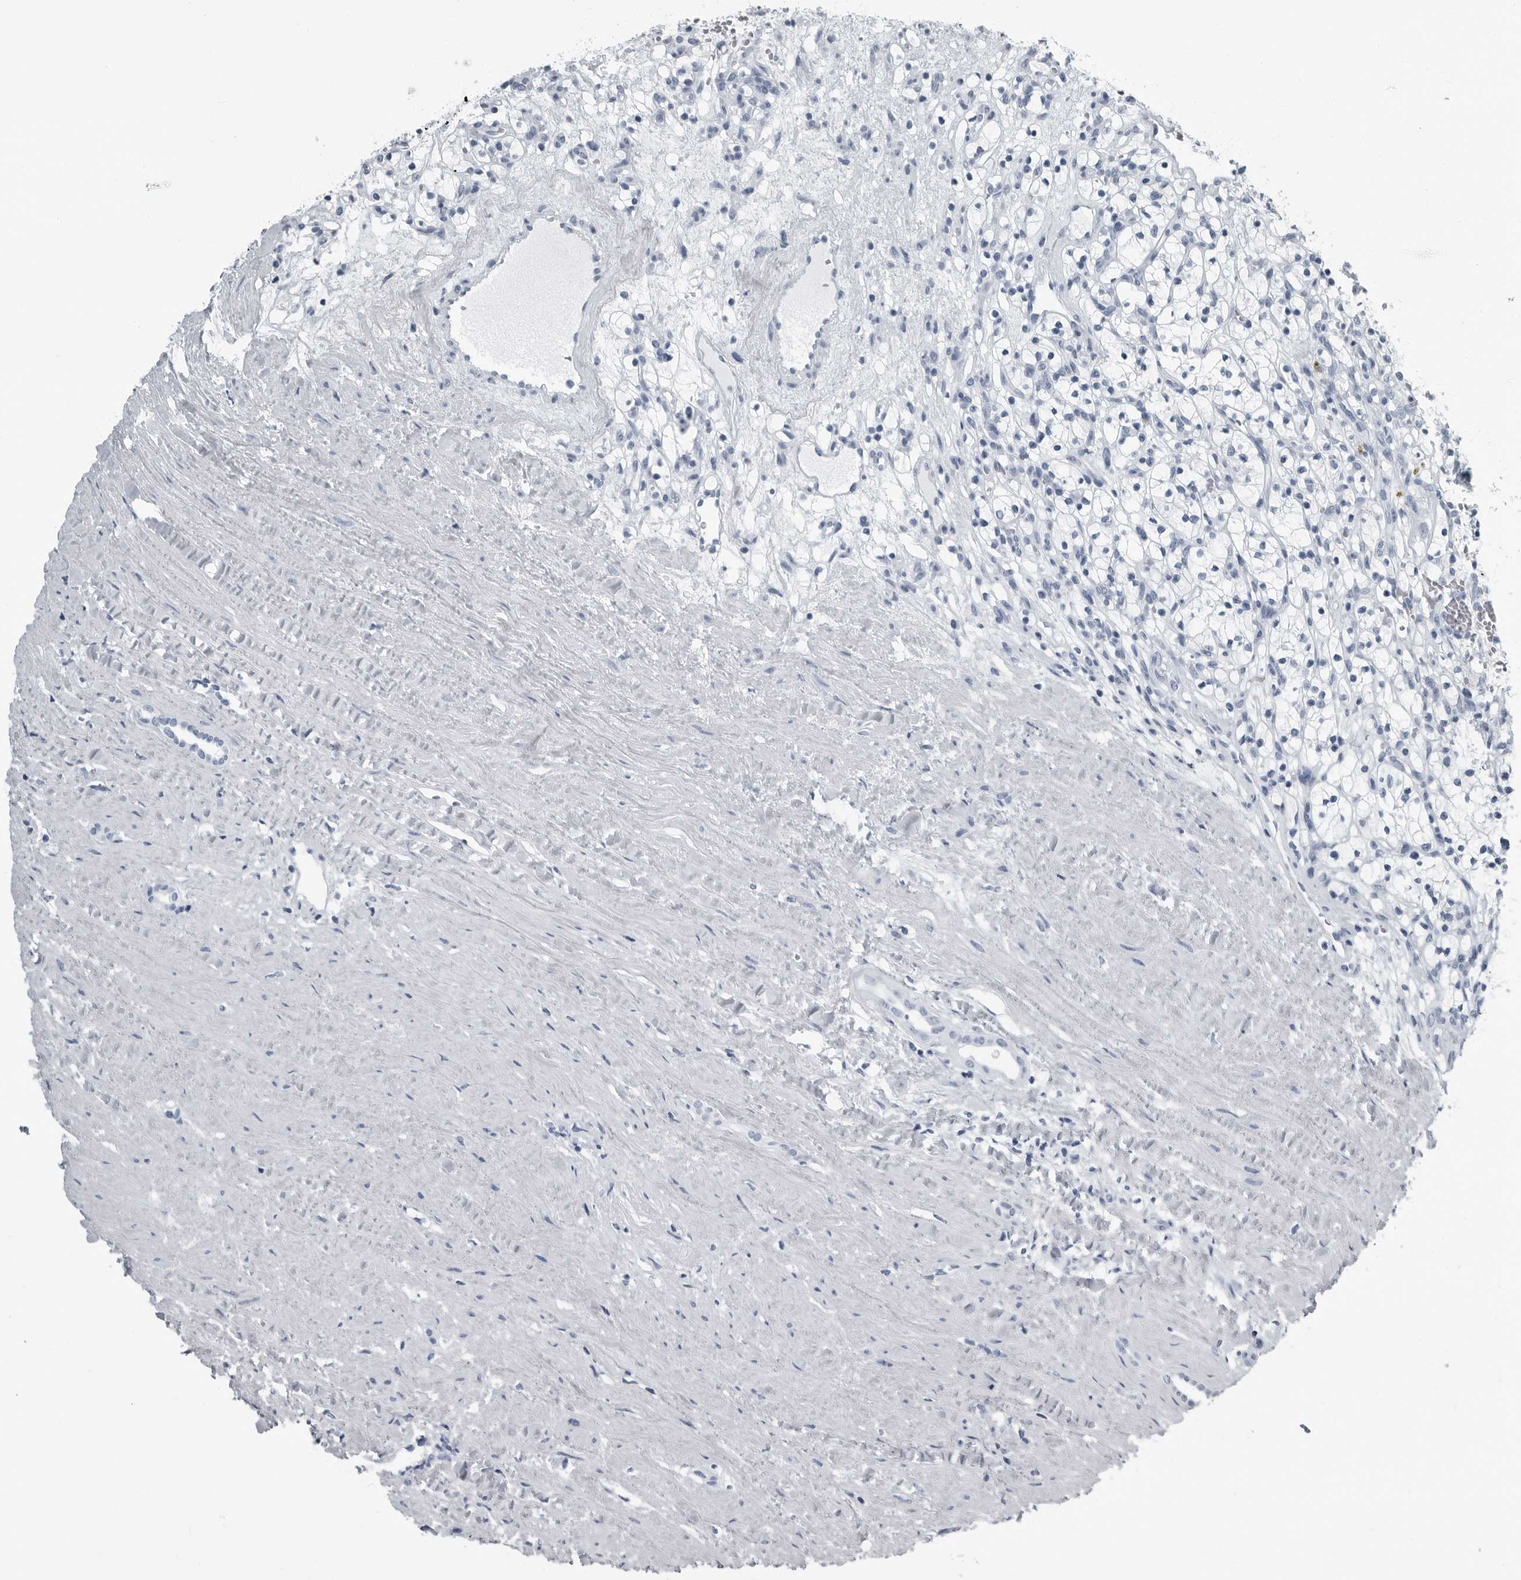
{"staining": {"intensity": "negative", "quantity": "none", "location": "none"}, "tissue": "renal cancer", "cell_type": "Tumor cells", "image_type": "cancer", "snomed": [{"axis": "morphology", "description": "Adenocarcinoma, NOS"}, {"axis": "topography", "description": "Kidney"}], "caption": "This is an IHC image of renal cancer. There is no positivity in tumor cells.", "gene": "PRSS1", "patient": {"sex": "female", "age": 57}}